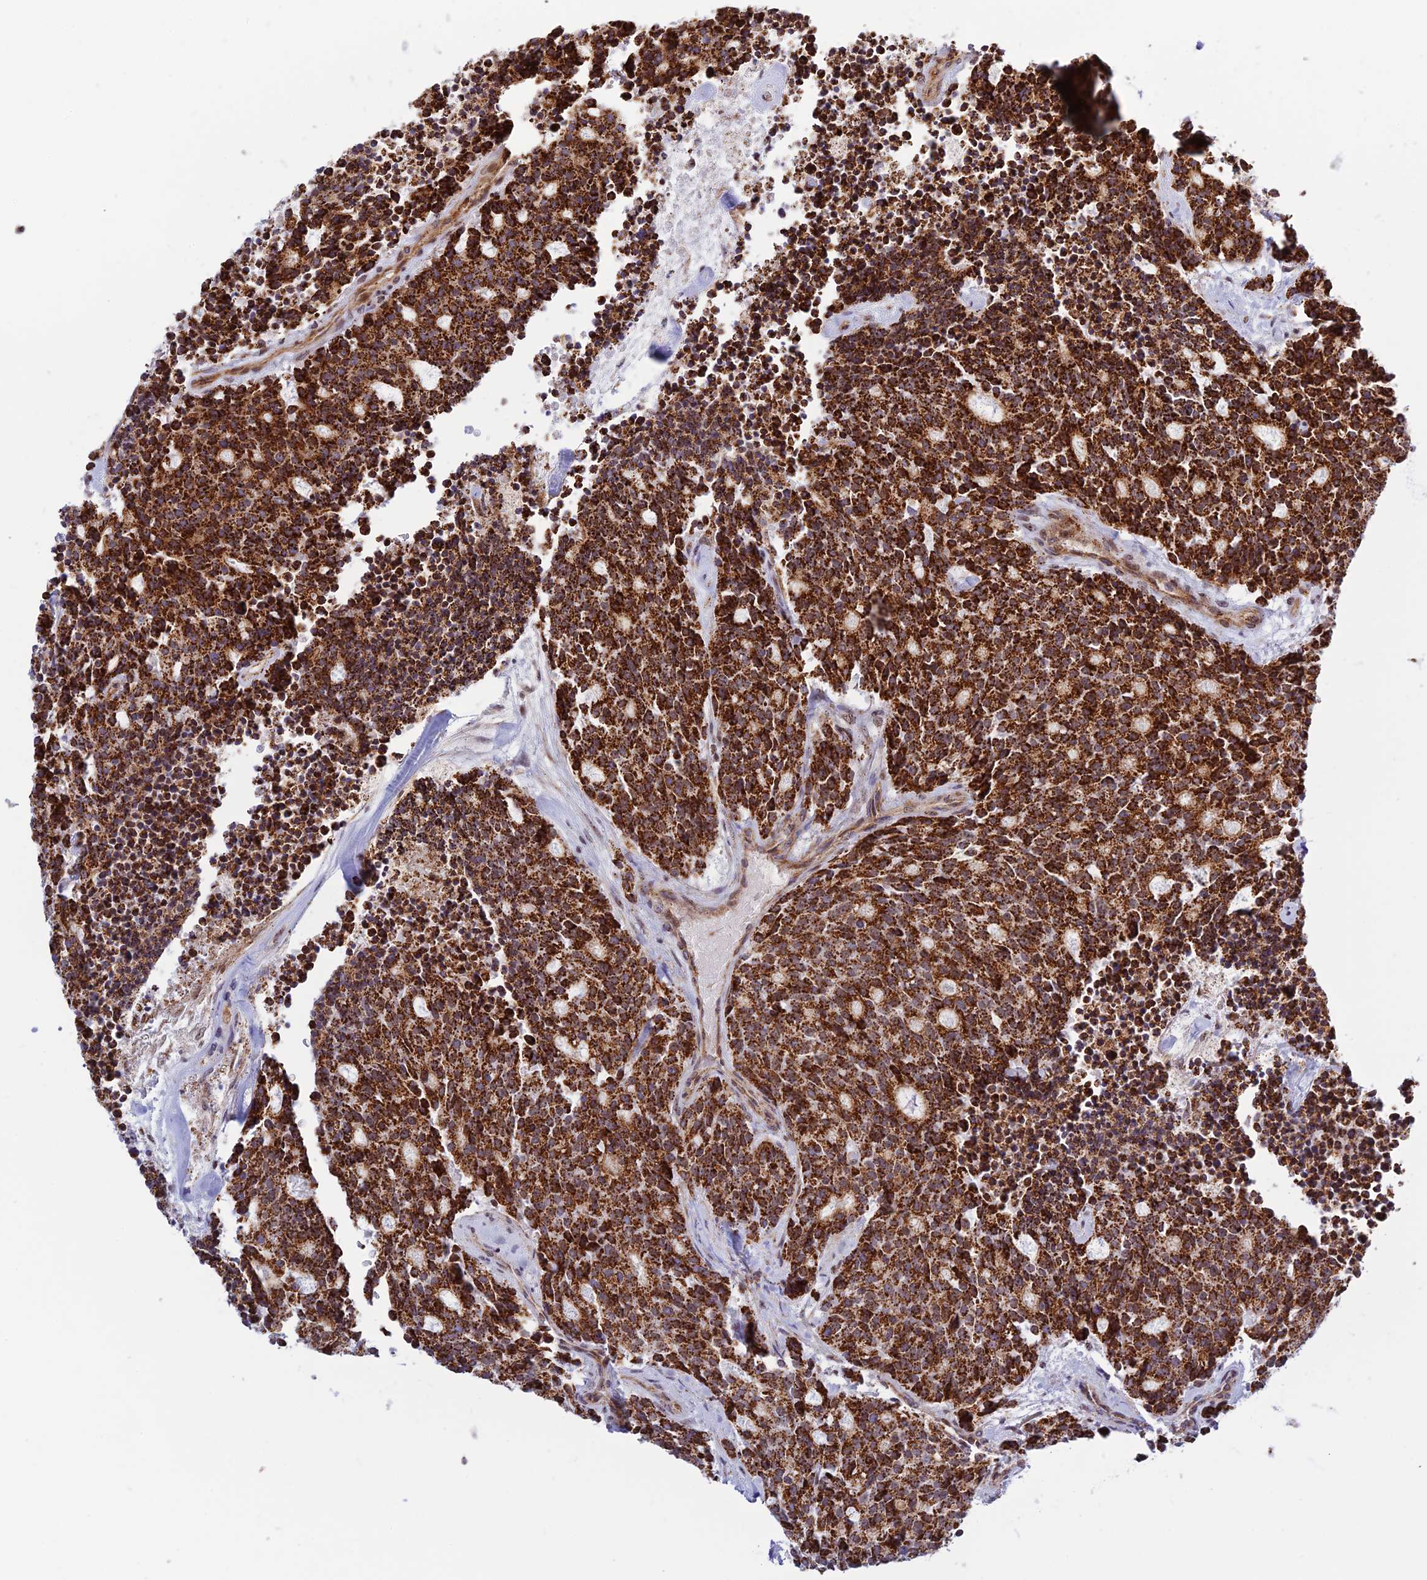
{"staining": {"intensity": "strong", "quantity": ">75%", "location": "cytoplasmic/membranous"}, "tissue": "carcinoid", "cell_type": "Tumor cells", "image_type": "cancer", "snomed": [{"axis": "morphology", "description": "Carcinoid, malignant, NOS"}, {"axis": "topography", "description": "Pancreas"}], "caption": "Immunohistochemistry (IHC) micrograph of neoplastic tissue: human malignant carcinoid stained using immunohistochemistry exhibits high levels of strong protein expression localized specifically in the cytoplasmic/membranous of tumor cells, appearing as a cytoplasmic/membranous brown color.", "gene": "POLR1G", "patient": {"sex": "female", "age": 54}}